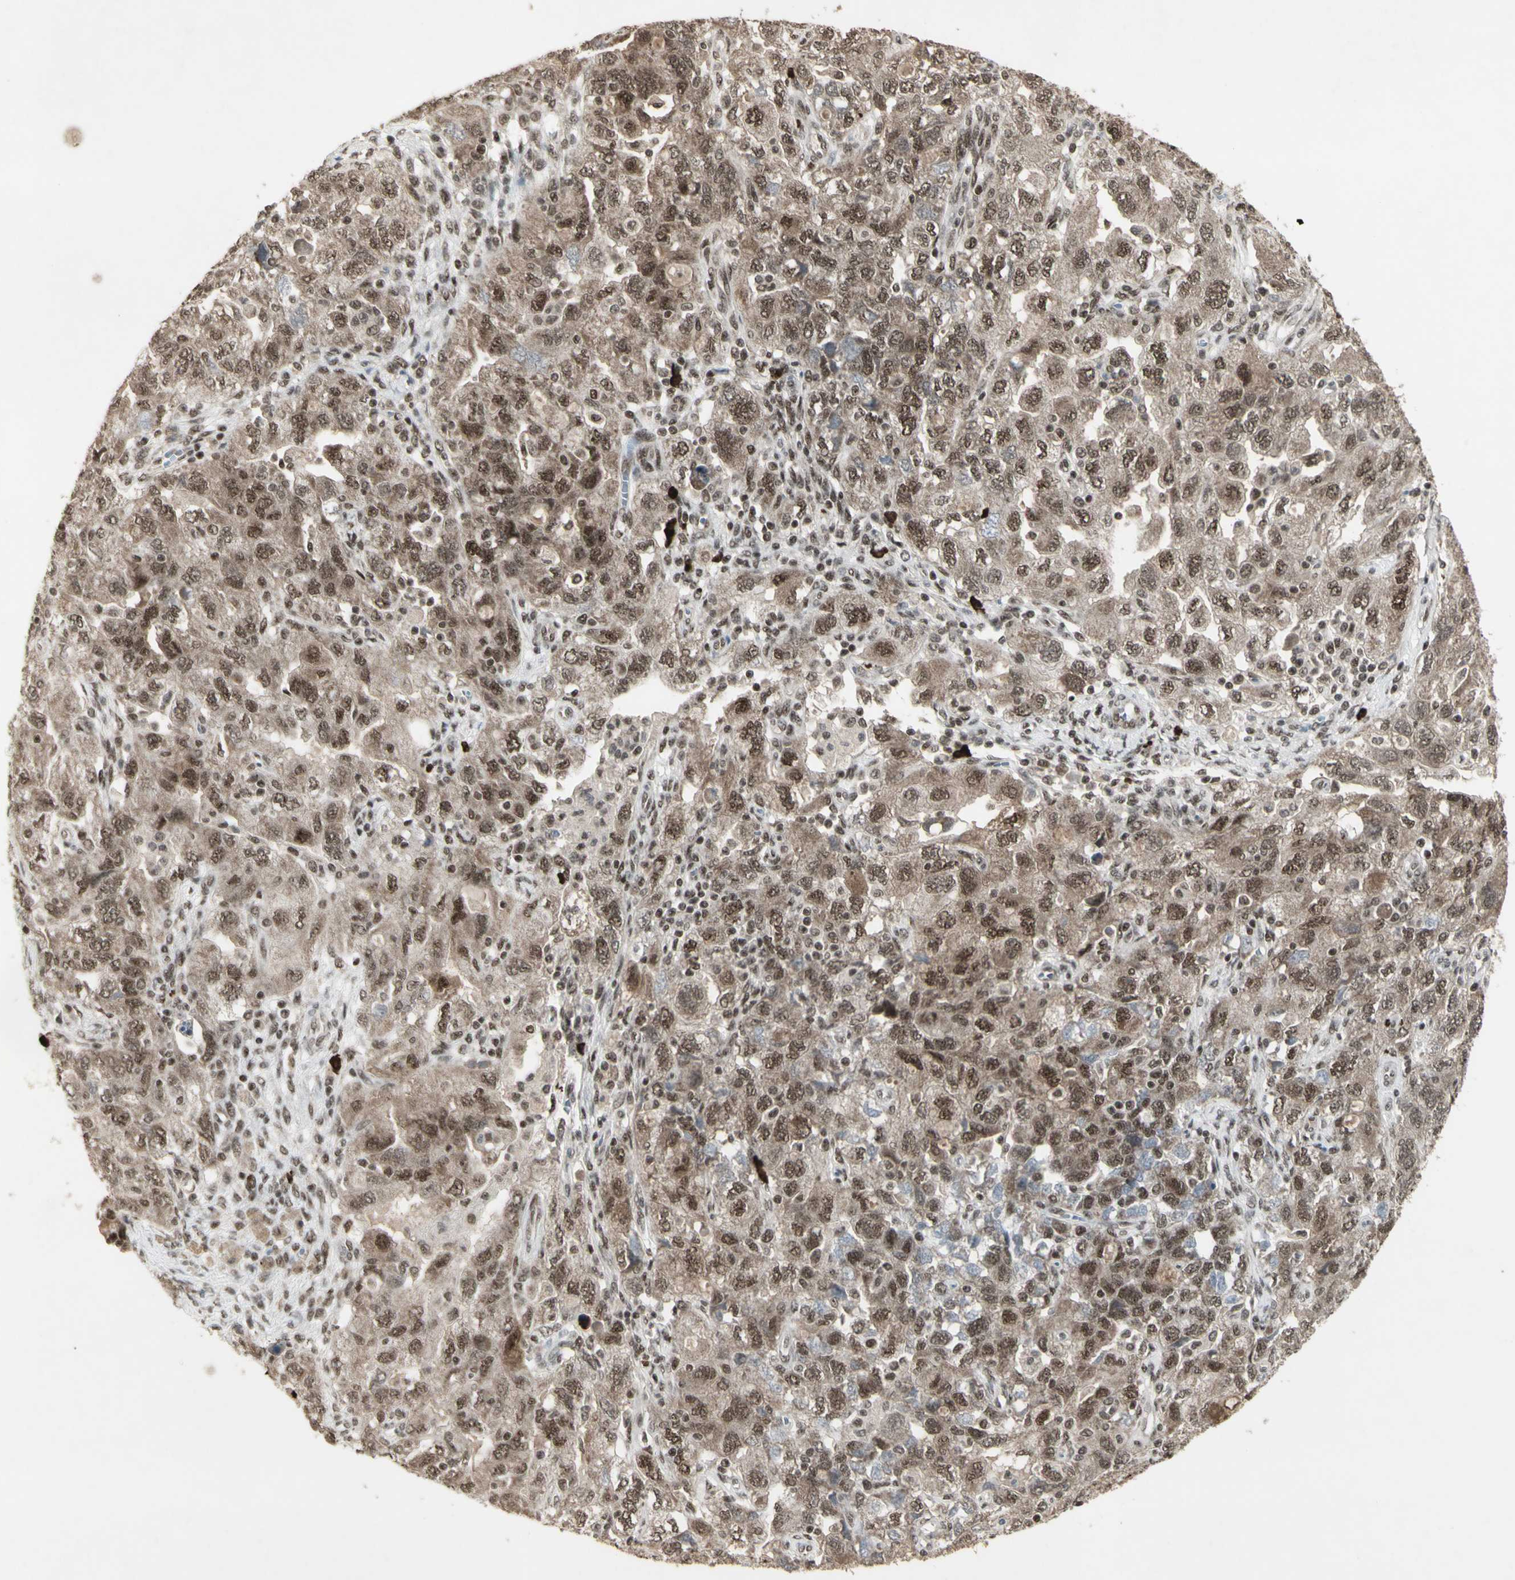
{"staining": {"intensity": "moderate", "quantity": ">75%", "location": "cytoplasmic/membranous,nuclear"}, "tissue": "ovarian cancer", "cell_type": "Tumor cells", "image_type": "cancer", "snomed": [{"axis": "morphology", "description": "Carcinoma, NOS"}, {"axis": "morphology", "description": "Cystadenocarcinoma, serous, NOS"}, {"axis": "topography", "description": "Ovary"}], "caption": "Serous cystadenocarcinoma (ovarian) stained with a brown dye reveals moderate cytoplasmic/membranous and nuclear positive positivity in about >75% of tumor cells.", "gene": "CCNT1", "patient": {"sex": "female", "age": 69}}